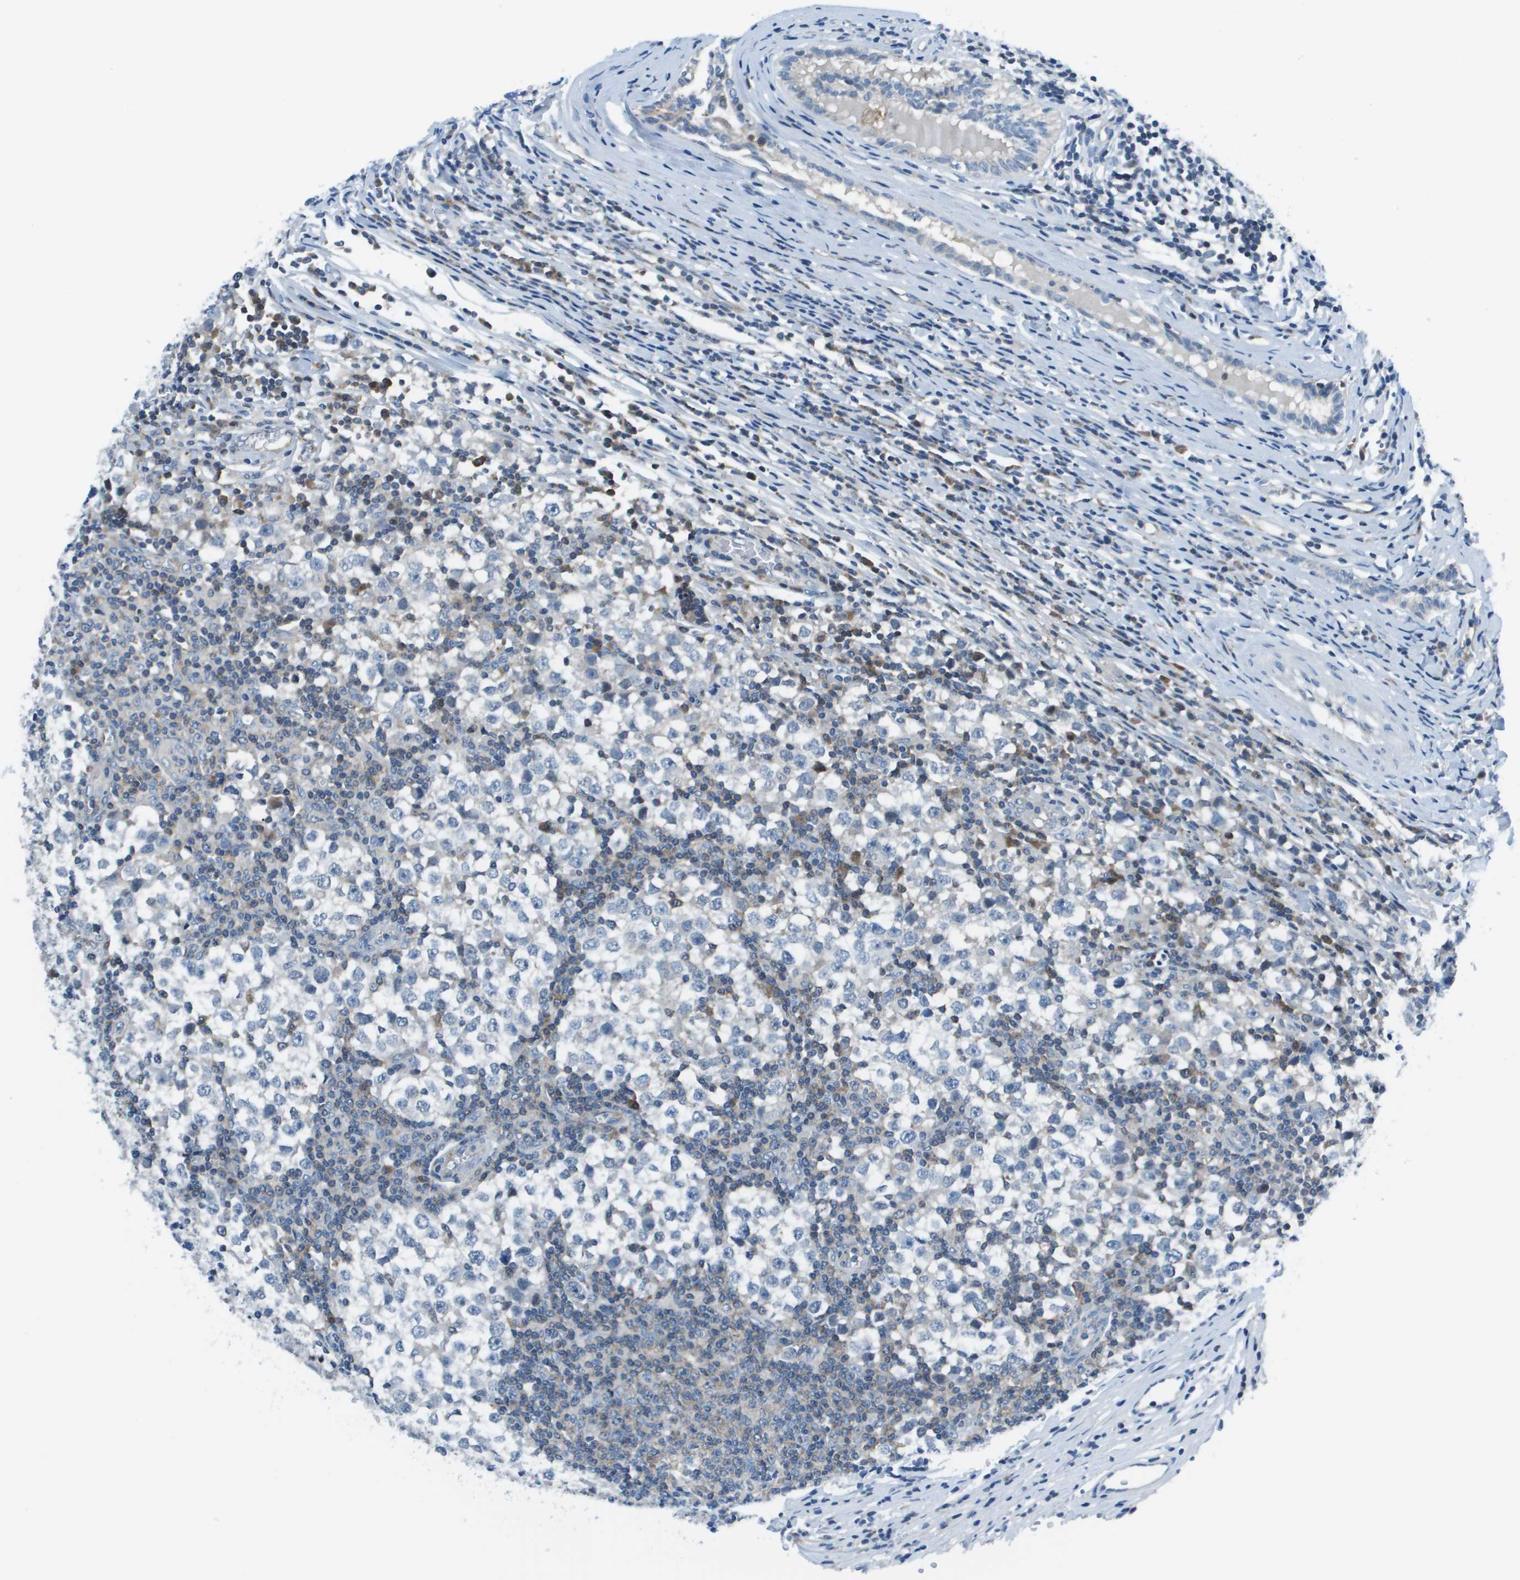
{"staining": {"intensity": "negative", "quantity": "none", "location": "none"}, "tissue": "testis cancer", "cell_type": "Tumor cells", "image_type": "cancer", "snomed": [{"axis": "morphology", "description": "Seminoma, NOS"}, {"axis": "topography", "description": "Testis"}], "caption": "Immunohistochemical staining of human testis seminoma demonstrates no significant expression in tumor cells.", "gene": "STIP1", "patient": {"sex": "male", "age": 65}}